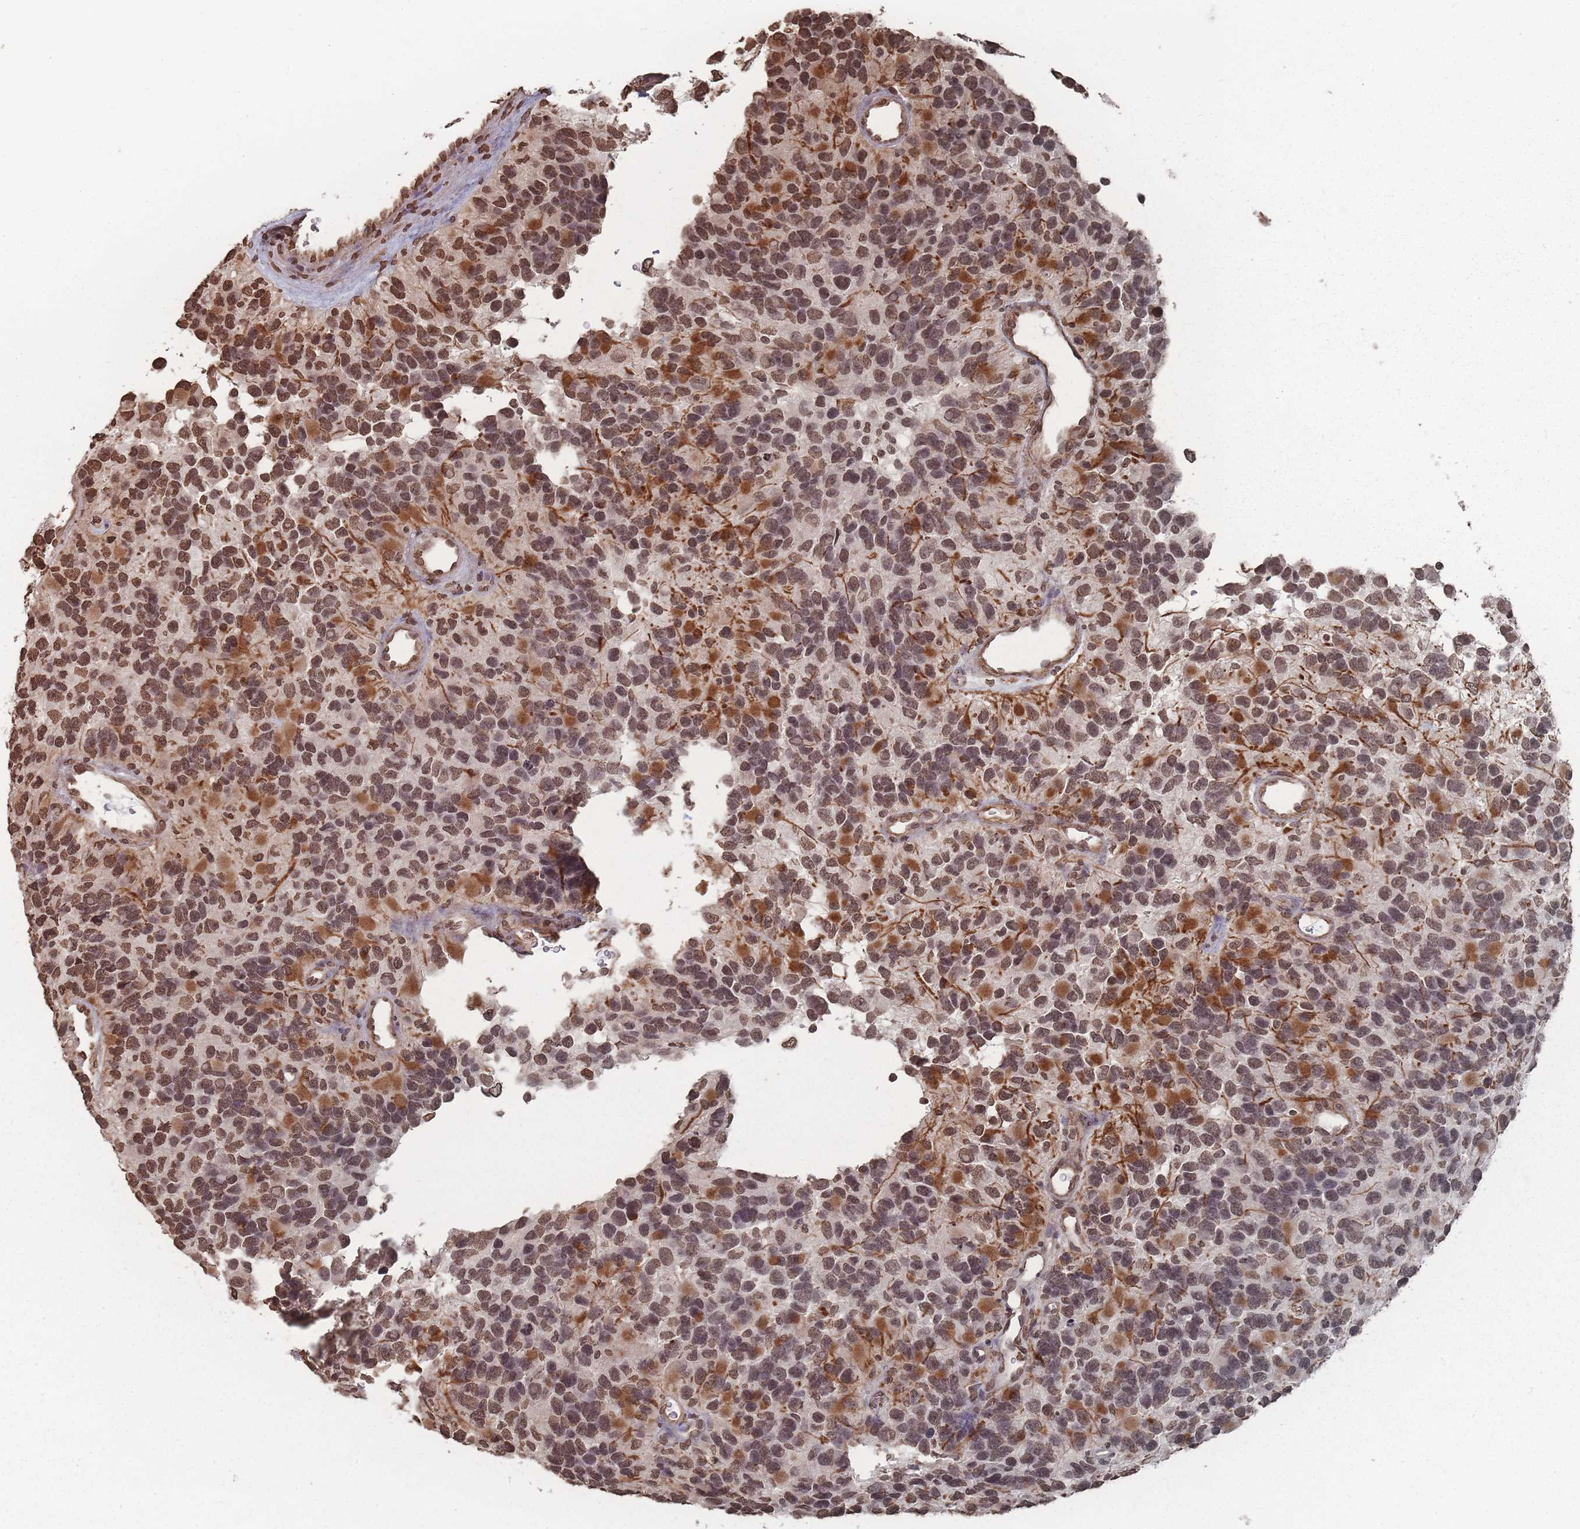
{"staining": {"intensity": "moderate", "quantity": ">75%", "location": "cytoplasmic/membranous,nuclear"}, "tissue": "glioma", "cell_type": "Tumor cells", "image_type": "cancer", "snomed": [{"axis": "morphology", "description": "Glioma, malignant, High grade"}, {"axis": "topography", "description": "Brain"}], "caption": "There is medium levels of moderate cytoplasmic/membranous and nuclear positivity in tumor cells of glioma, as demonstrated by immunohistochemical staining (brown color).", "gene": "PLEKHG5", "patient": {"sex": "male", "age": 77}}